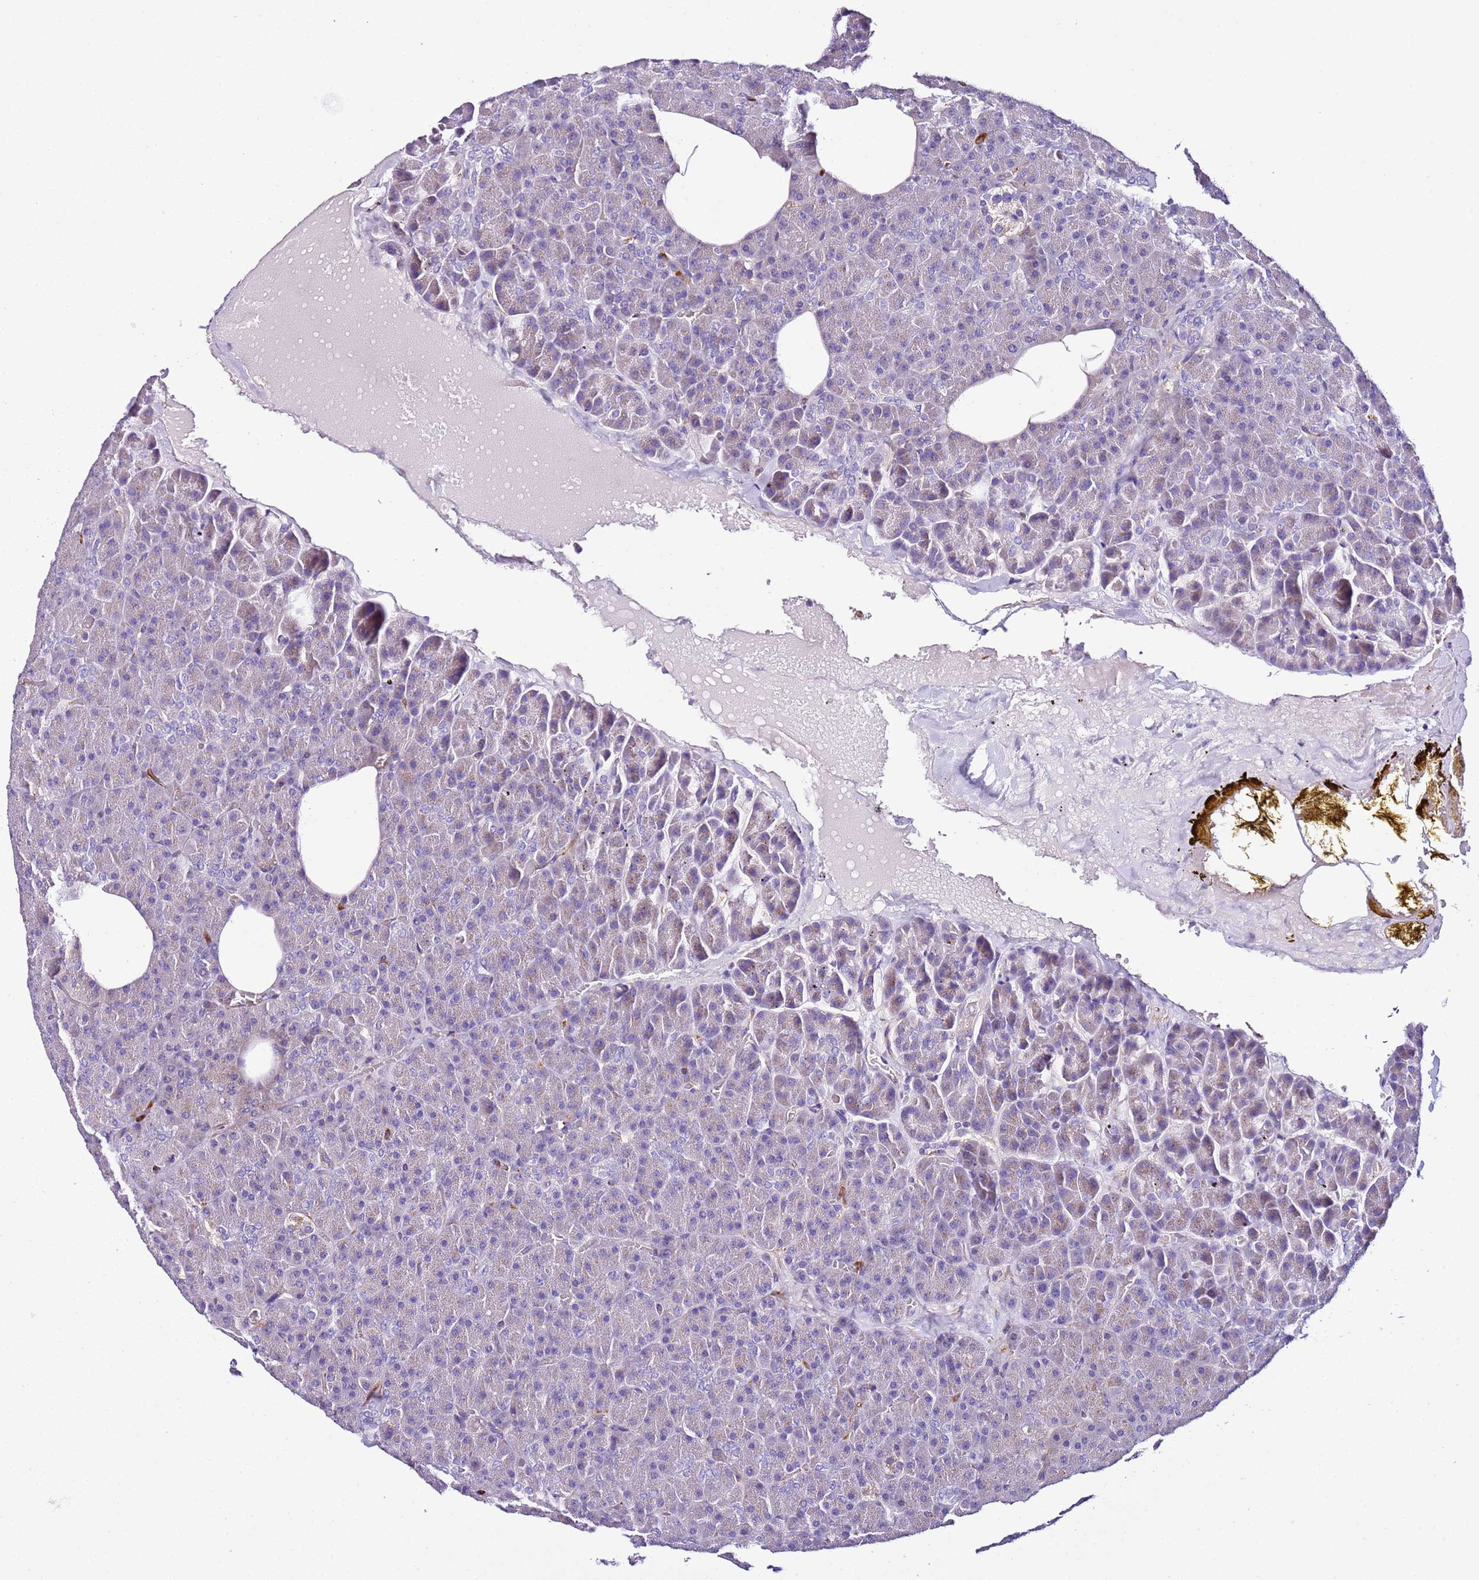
{"staining": {"intensity": "negative", "quantity": "none", "location": "none"}, "tissue": "pancreas", "cell_type": "Exocrine glandular cells", "image_type": "normal", "snomed": [{"axis": "morphology", "description": "Normal tissue, NOS"}, {"axis": "morphology", "description": "Carcinoid, malignant, NOS"}, {"axis": "topography", "description": "Pancreas"}], "caption": "Immunohistochemical staining of unremarkable human pancreas demonstrates no significant staining in exocrine glandular cells.", "gene": "FAM174C", "patient": {"sex": "female", "age": 35}}